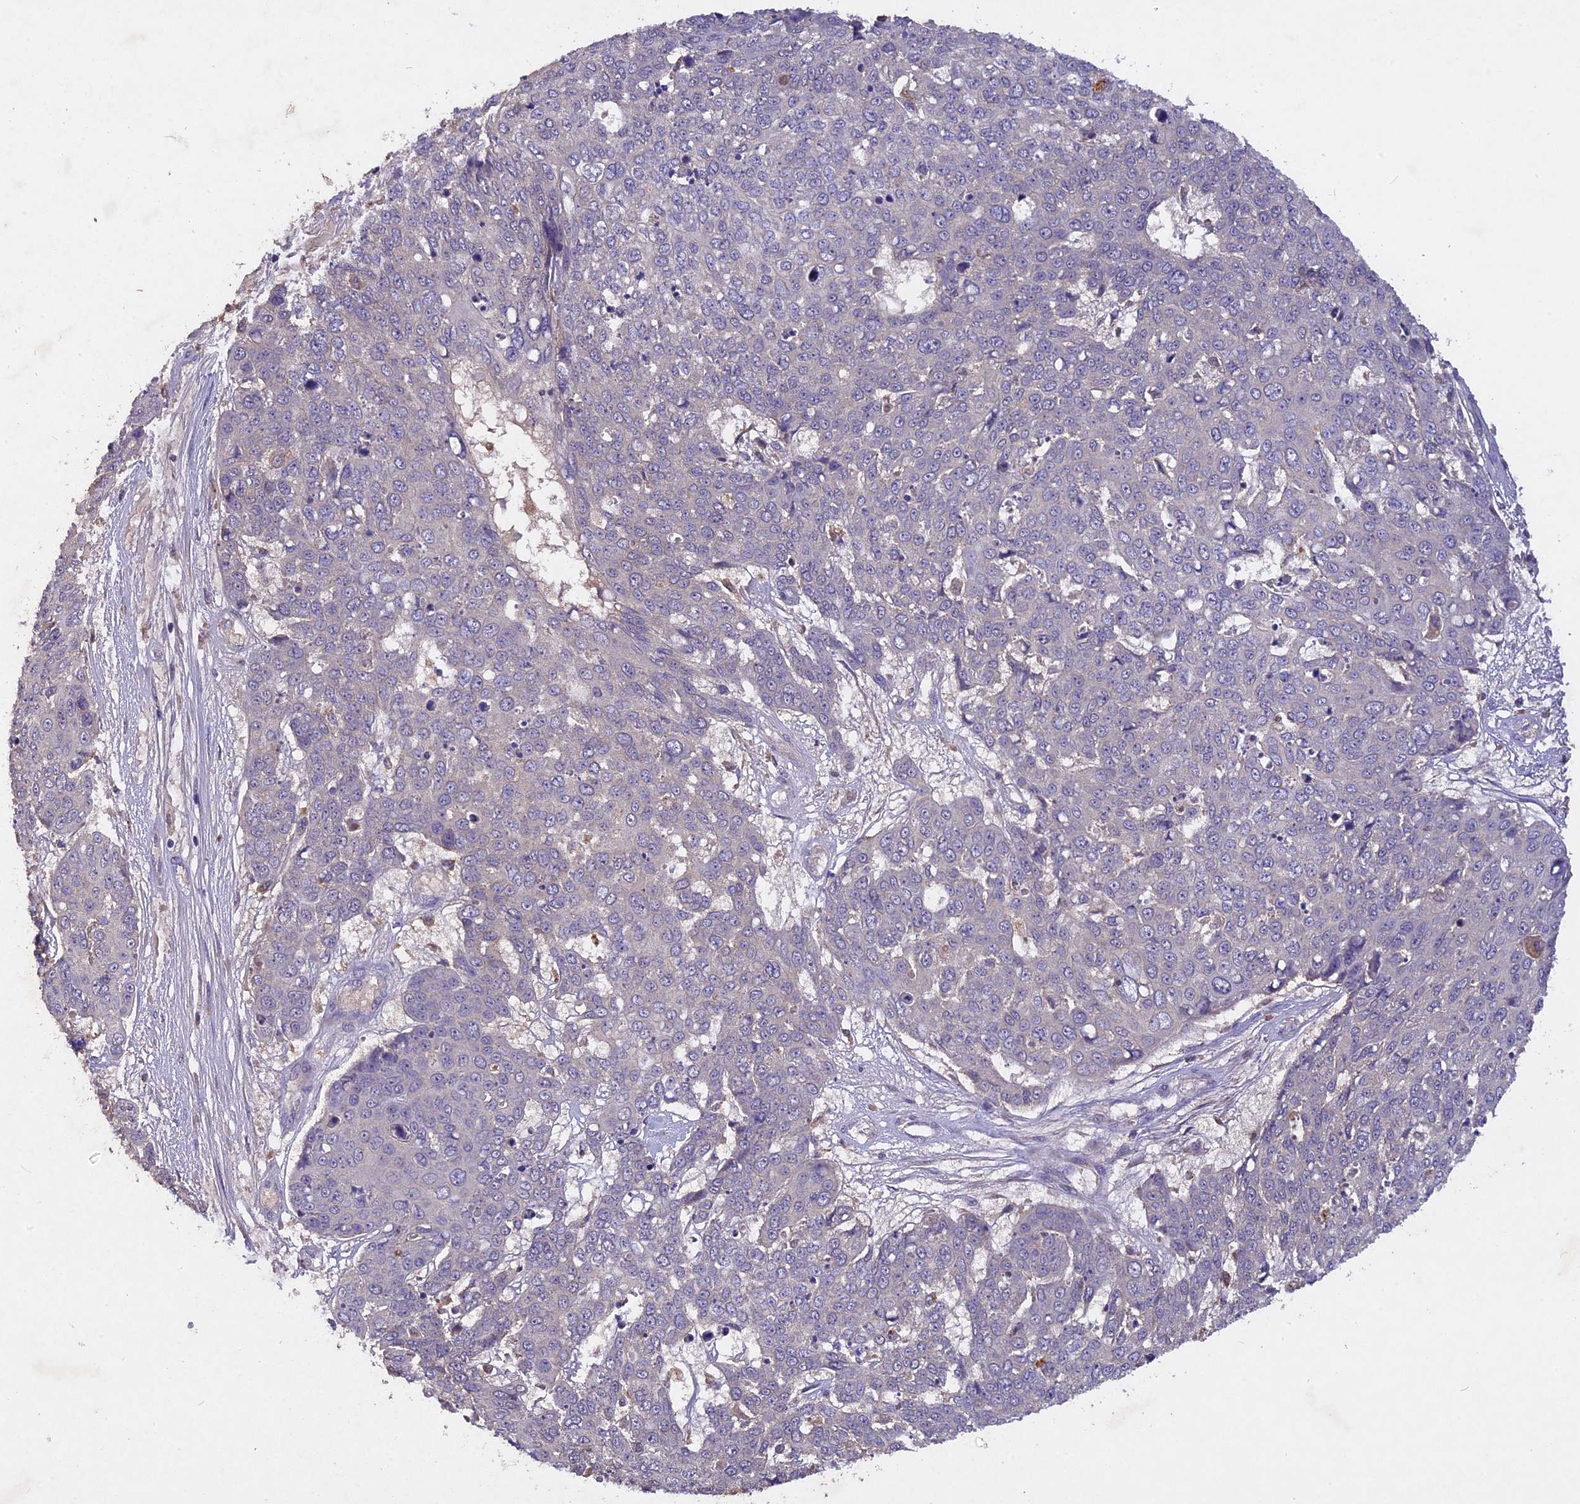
{"staining": {"intensity": "negative", "quantity": "none", "location": "none"}, "tissue": "skin cancer", "cell_type": "Tumor cells", "image_type": "cancer", "snomed": [{"axis": "morphology", "description": "Squamous cell carcinoma, NOS"}, {"axis": "topography", "description": "Skin"}], "caption": "Micrograph shows no significant protein expression in tumor cells of skin squamous cell carcinoma.", "gene": "SLC26A4", "patient": {"sex": "male", "age": 71}}